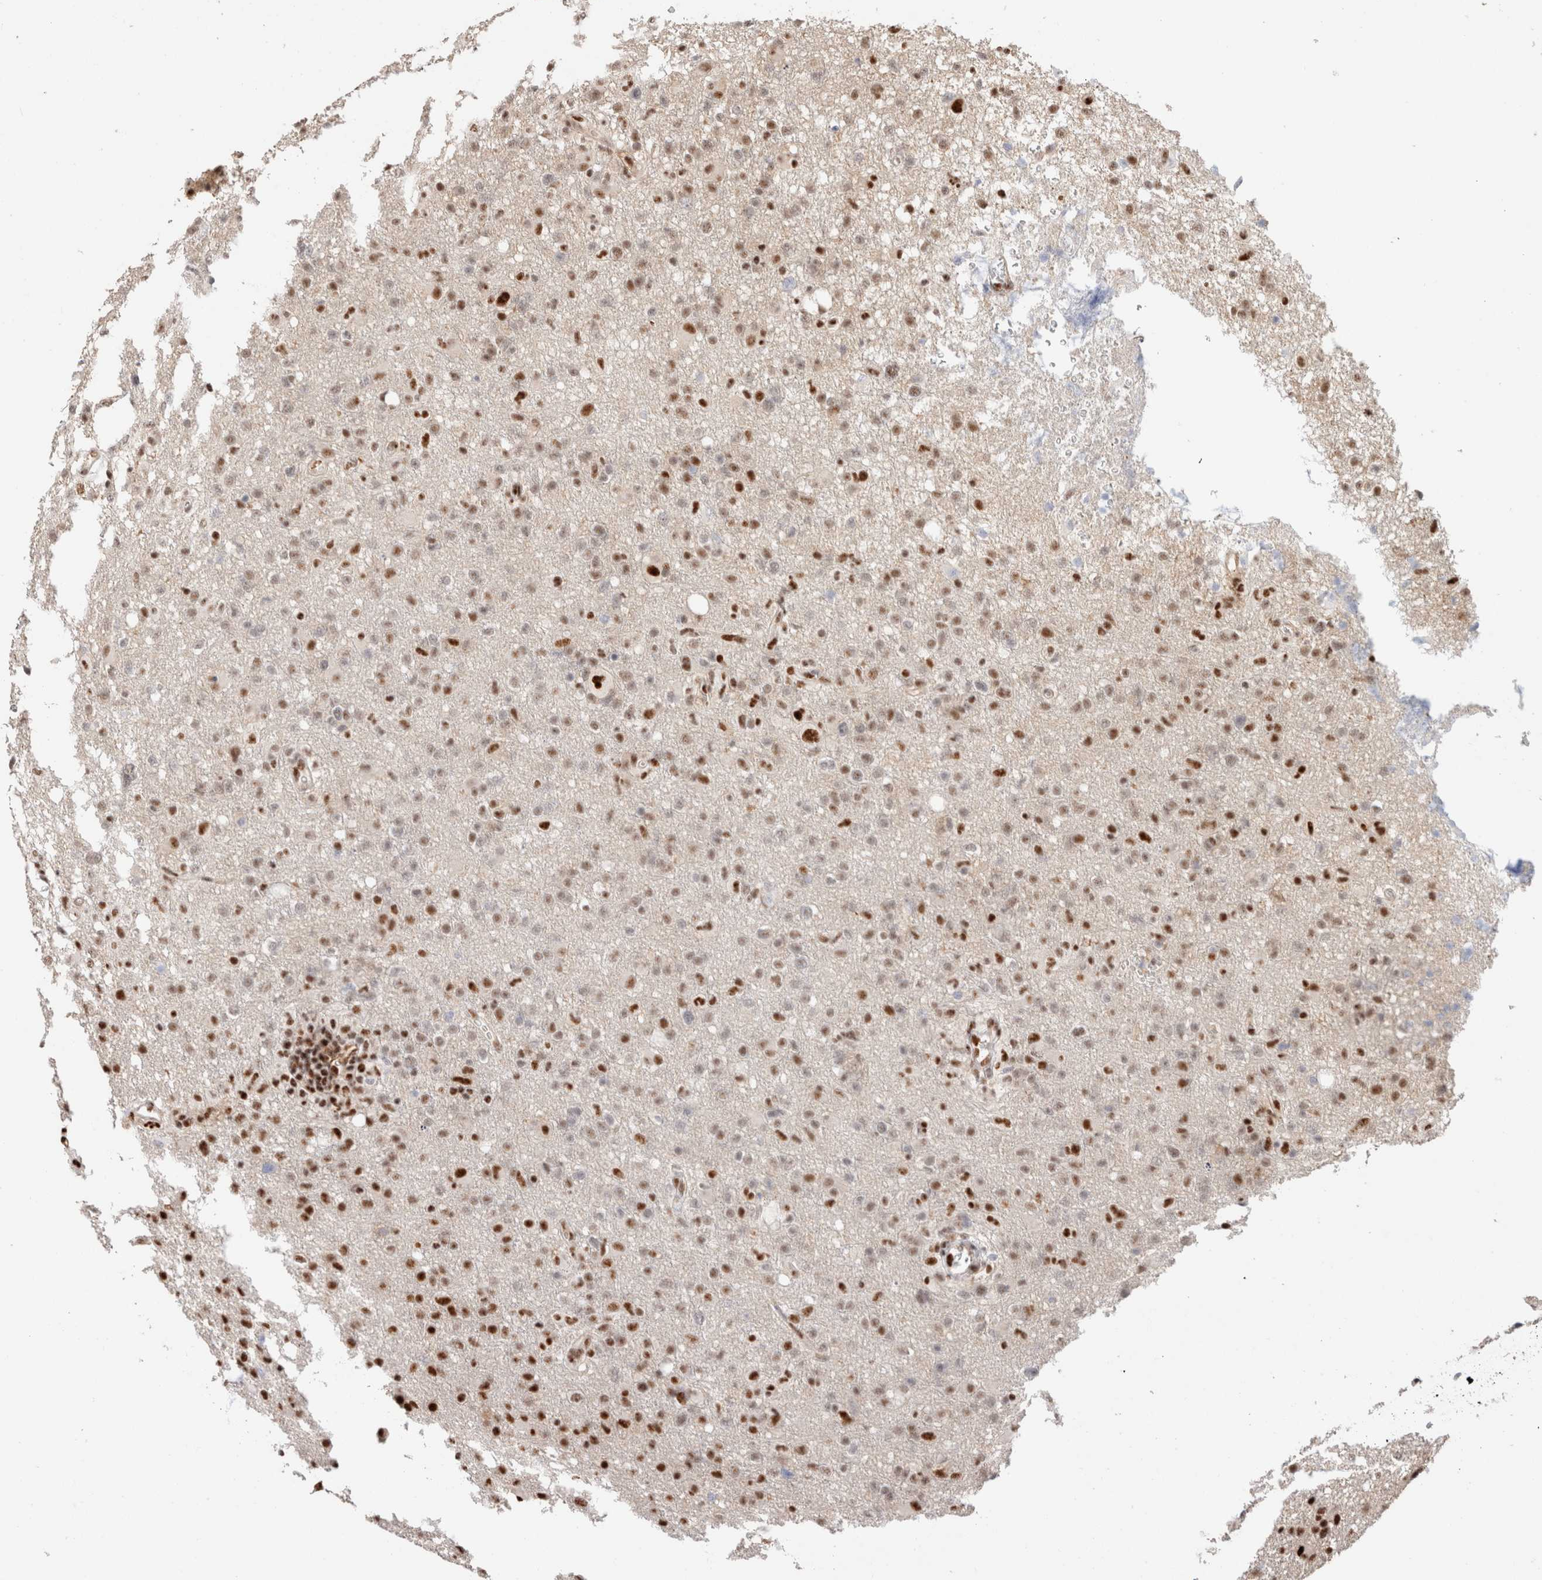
{"staining": {"intensity": "strong", "quantity": "25%-75%", "location": "nuclear"}, "tissue": "glioma", "cell_type": "Tumor cells", "image_type": "cancer", "snomed": [{"axis": "morphology", "description": "Glioma, malignant, High grade"}, {"axis": "topography", "description": "Brain"}], "caption": "Glioma stained for a protein (brown) demonstrates strong nuclear positive expression in approximately 25%-75% of tumor cells.", "gene": "ID3", "patient": {"sex": "female", "age": 57}}